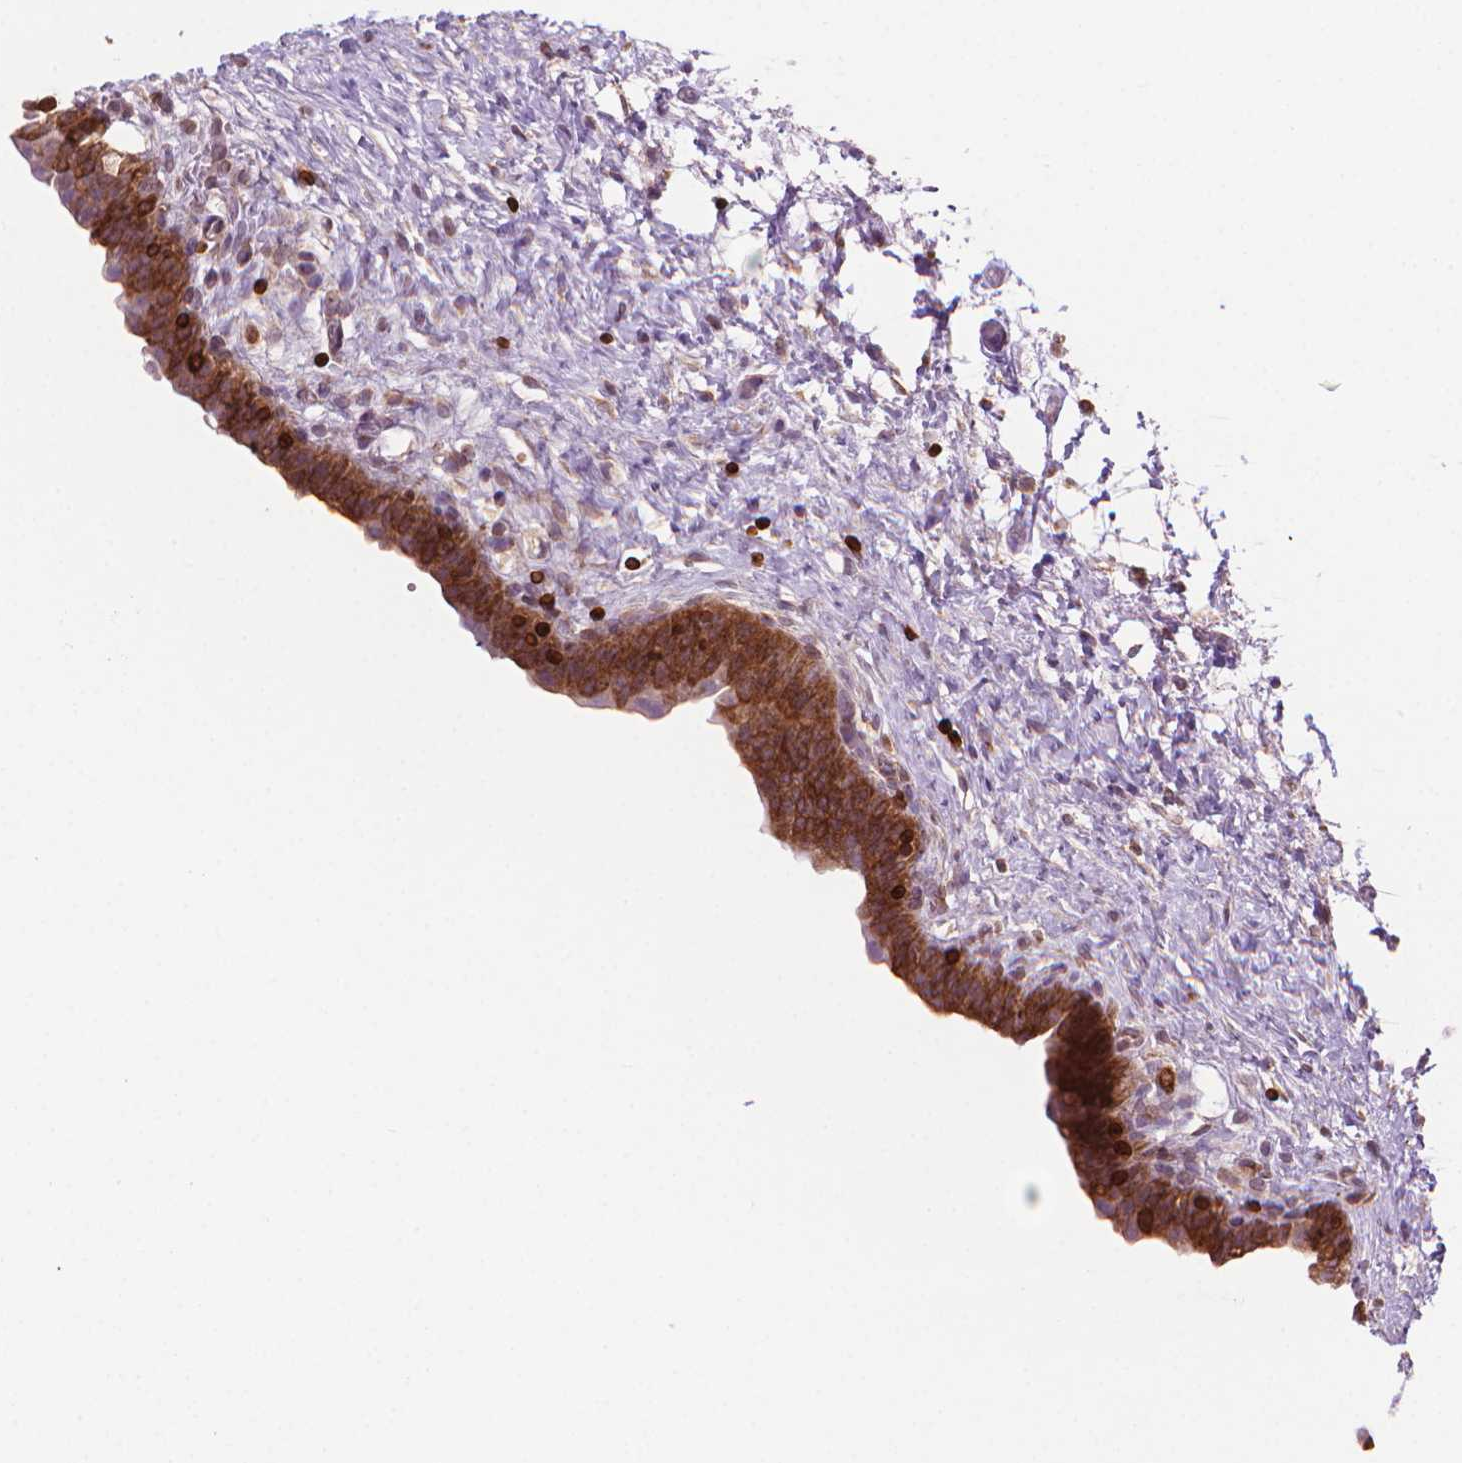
{"staining": {"intensity": "moderate", "quantity": "25%-75%", "location": "cytoplasmic/membranous"}, "tissue": "urinary bladder", "cell_type": "Urothelial cells", "image_type": "normal", "snomed": [{"axis": "morphology", "description": "Normal tissue, NOS"}, {"axis": "topography", "description": "Urinary bladder"}], "caption": "Brown immunohistochemical staining in normal human urinary bladder demonstrates moderate cytoplasmic/membranous positivity in about 25%-75% of urothelial cells.", "gene": "BCL2", "patient": {"sex": "male", "age": 69}}